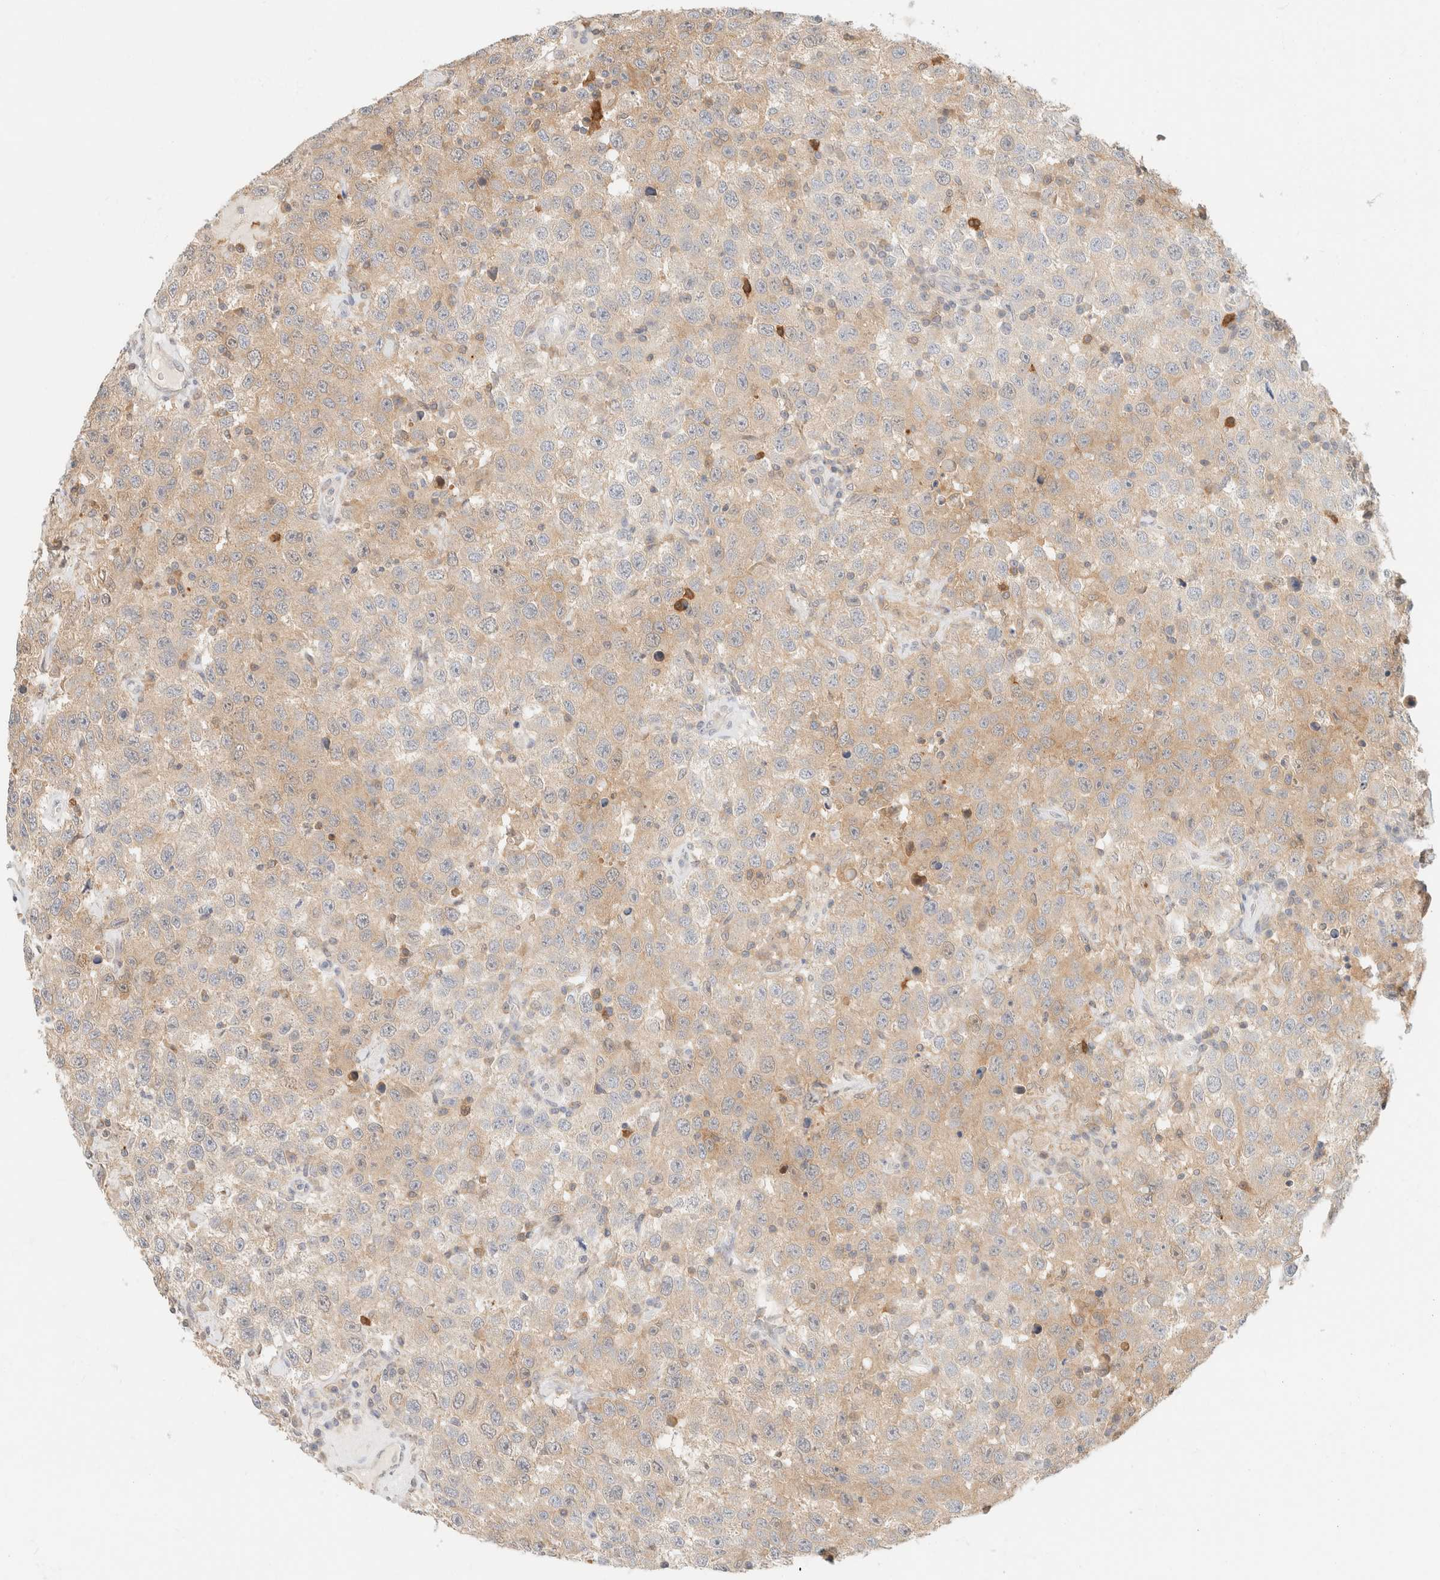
{"staining": {"intensity": "weak", "quantity": "25%-75%", "location": "cytoplasmic/membranous"}, "tissue": "testis cancer", "cell_type": "Tumor cells", "image_type": "cancer", "snomed": [{"axis": "morphology", "description": "Seminoma, NOS"}, {"axis": "topography", "description": "Testis"}], "caption": "The photomicrograph displays immunohistochemical staining of testis seminoma. There is weak cytoplasmic/membranous staining is identified in approximately 25%-75% of tumor cells.", "gene": "GPI", "patient": {"sex": "male", "age": 41}}